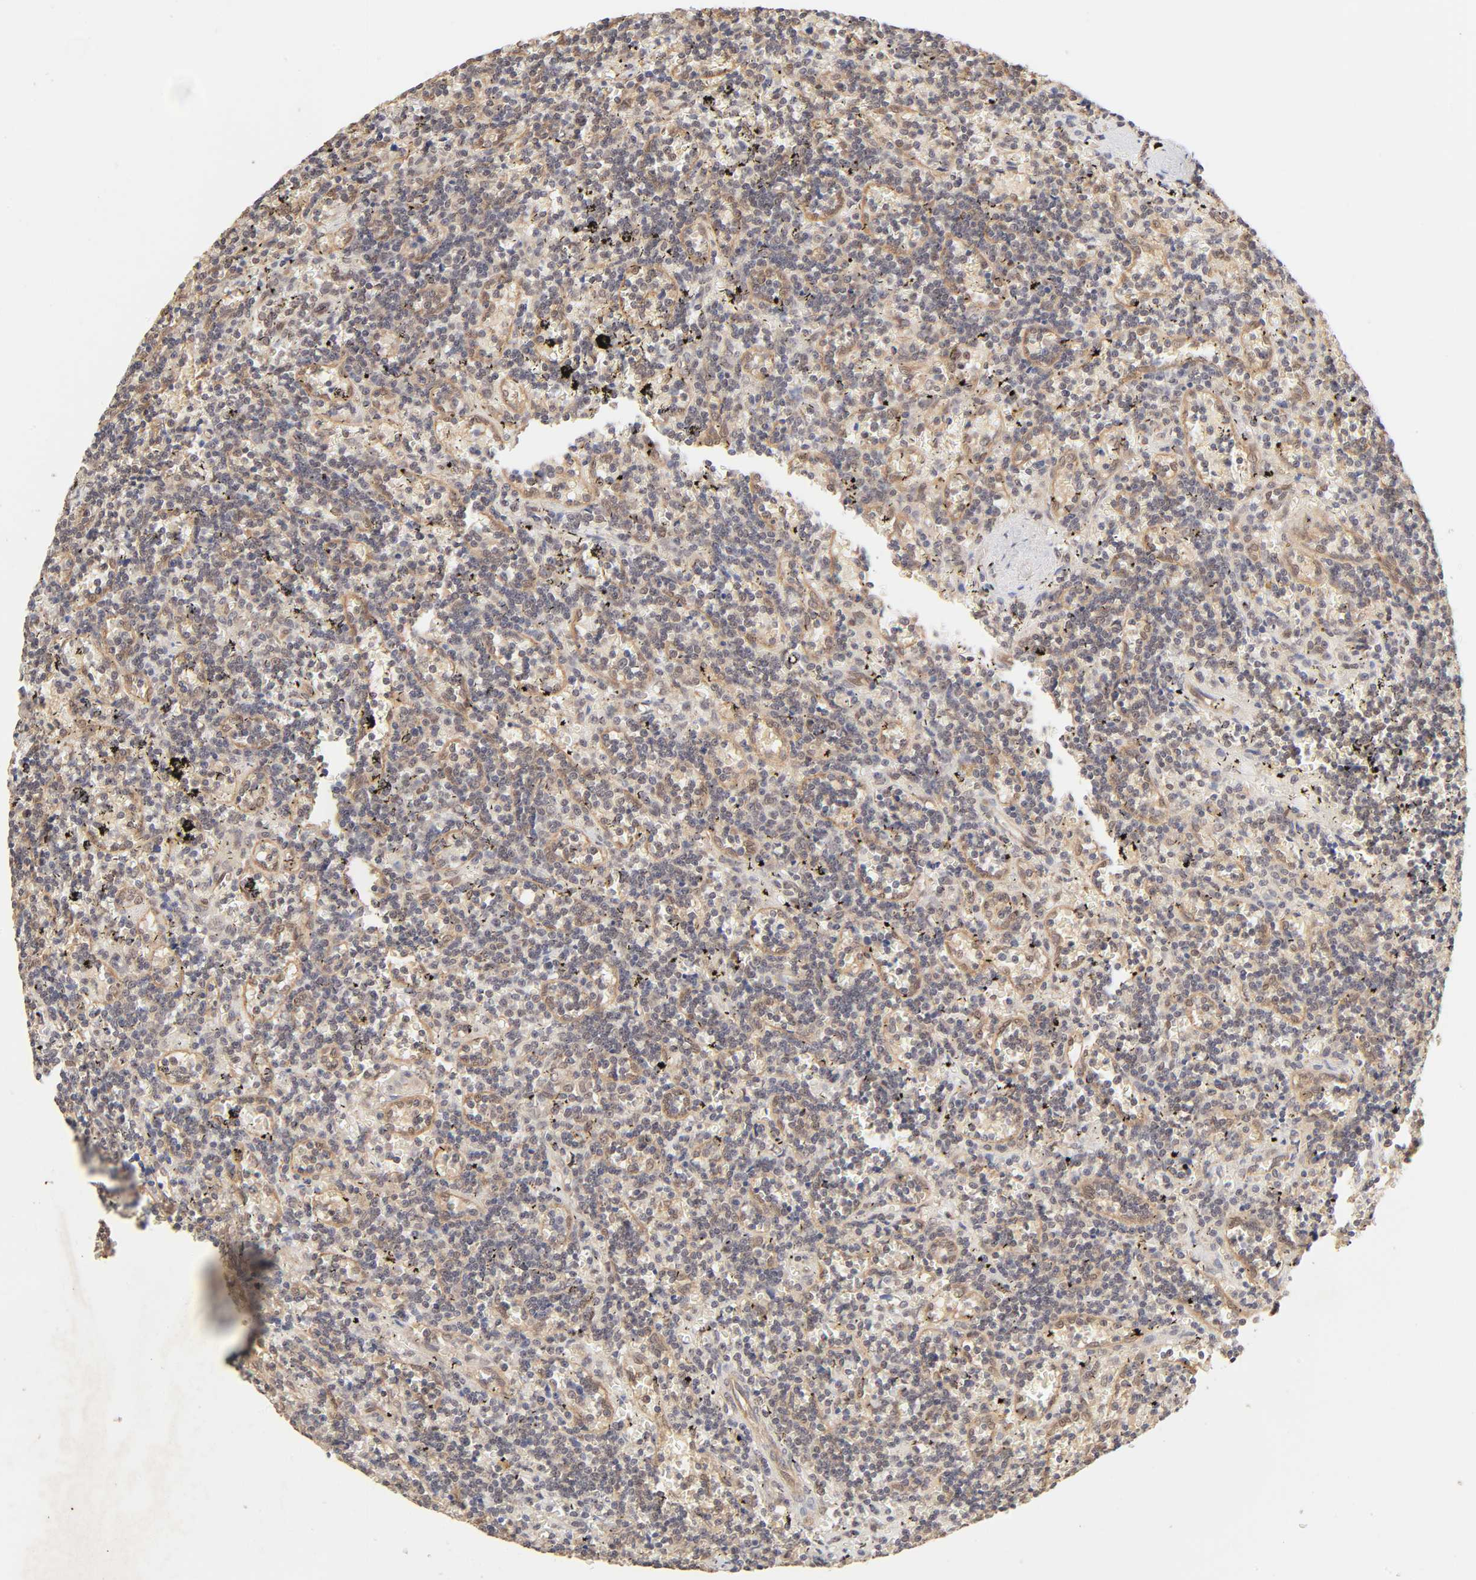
{"staining": {"intensity": "moderate", "quantity": "25%-75%", "location": "cytoplasmic/membranous"}, "tissue": "lymphoma", "cell_type": "Tumor cells", "image_type": "cancer", "snomed": [{"axis": "morphology", "description": "Malignant lymphoma, non-Hodgkin's type, Low grade"}, {"axis": "topography", "description": "Spleen"}], "caption": "The histopathology image reveals staining of lymphoma, revealing moderate cytoplasmic/membranous protein expression (brown color) within tumor cells.", "gene": "MAPK1", "patient": {"sex": "male", "age": 60}}